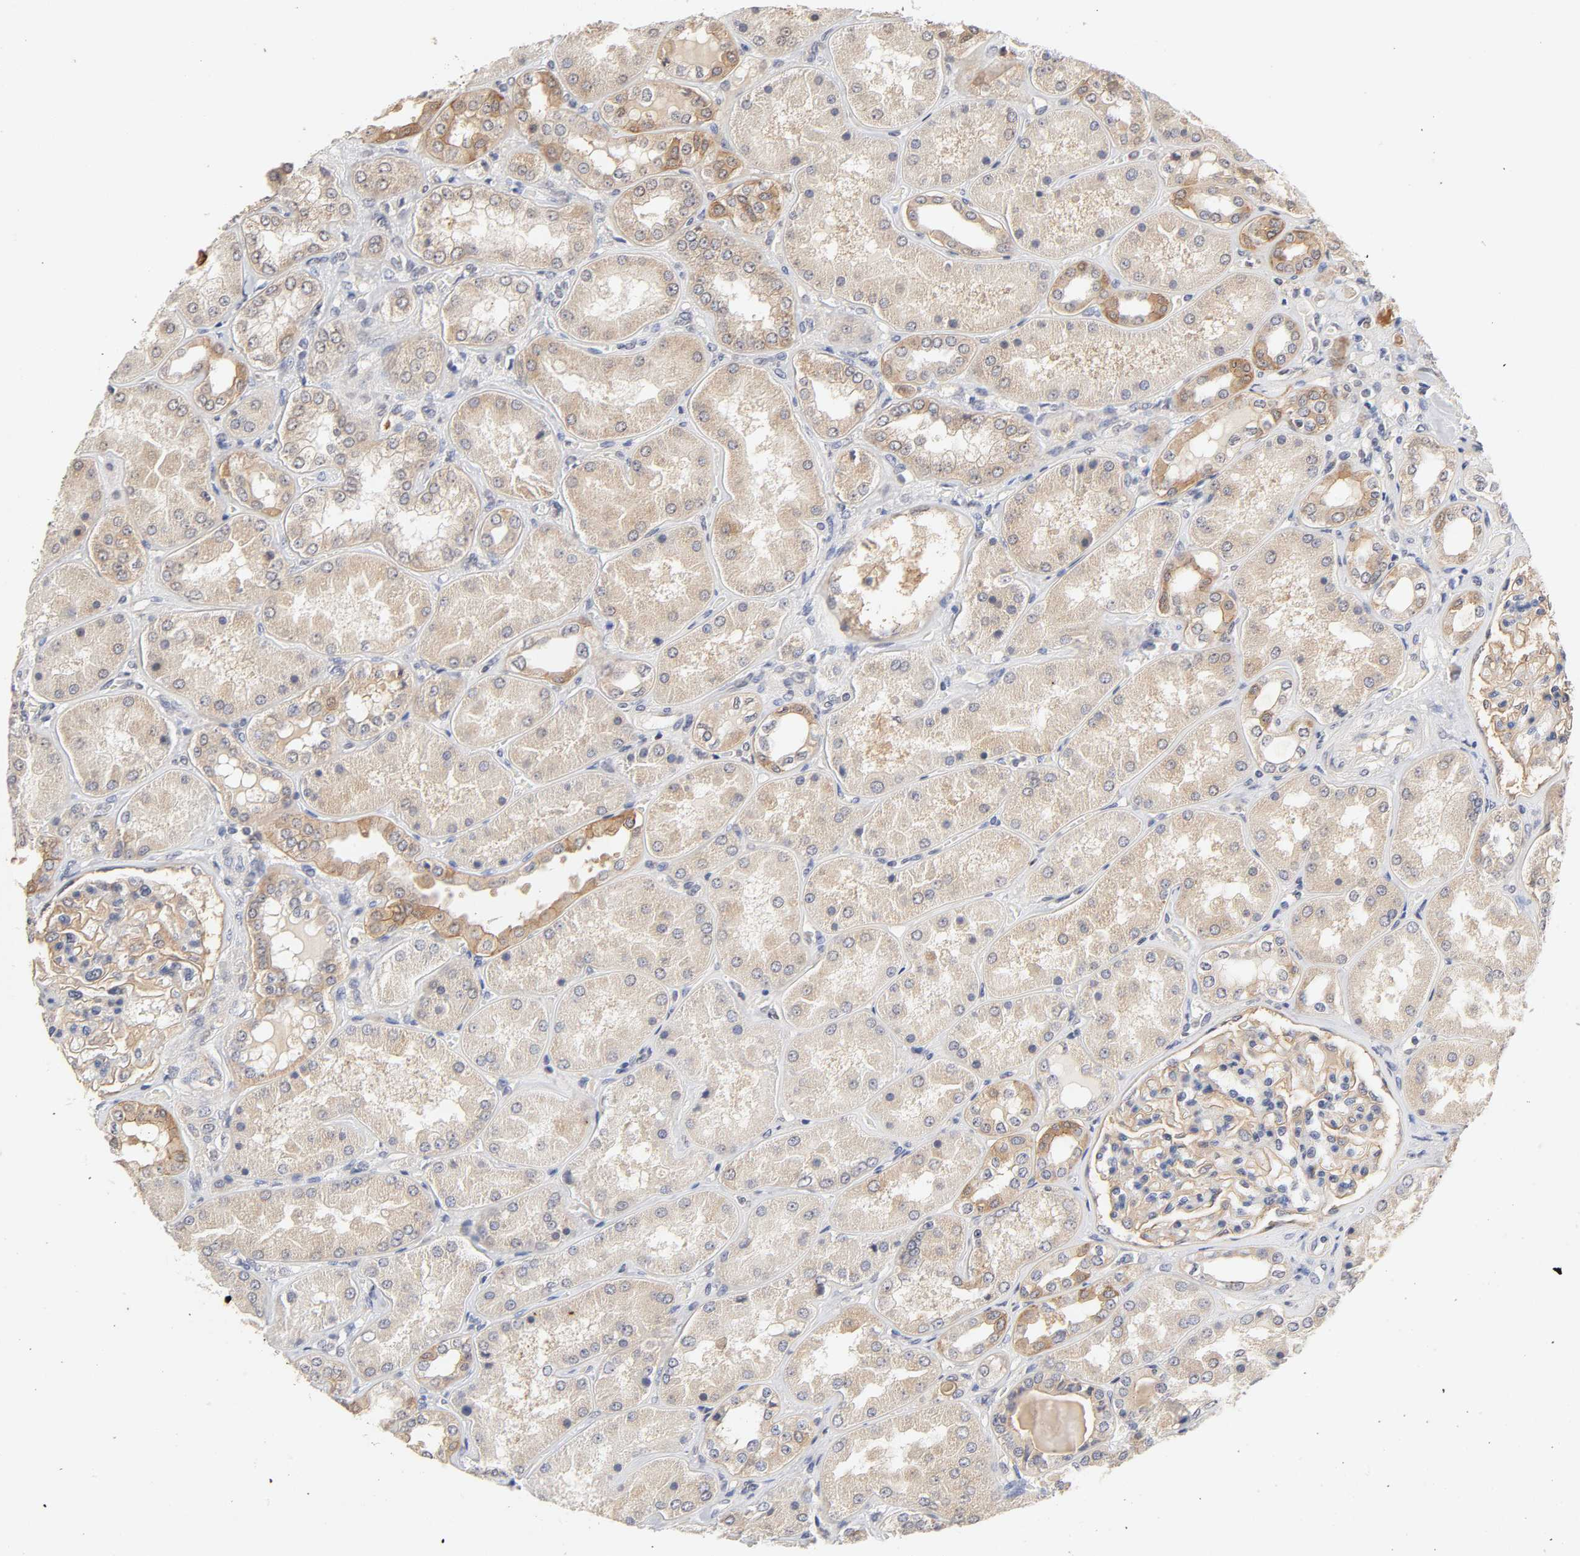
{"staining": {"intensity": "weak", "quantity": ">75%", "location": "cytoplasmic/membranous"}, "tissue": "kidney", "cell_type": "Cells in glomeruli", "image_type": "normal", "snomed": [{"axis": "morphology", "description": "Normal tissue, NOS"}, {"axis": "topography", "description": "Kidney"}], "caption": "Protein expression analysis of benign kidney reveals weak cytoplasmic/membranous staining in approximately >75% of cells in glomeruli.", "gene": "CXADR", "patient": {"sex": "female", "age": 56}}